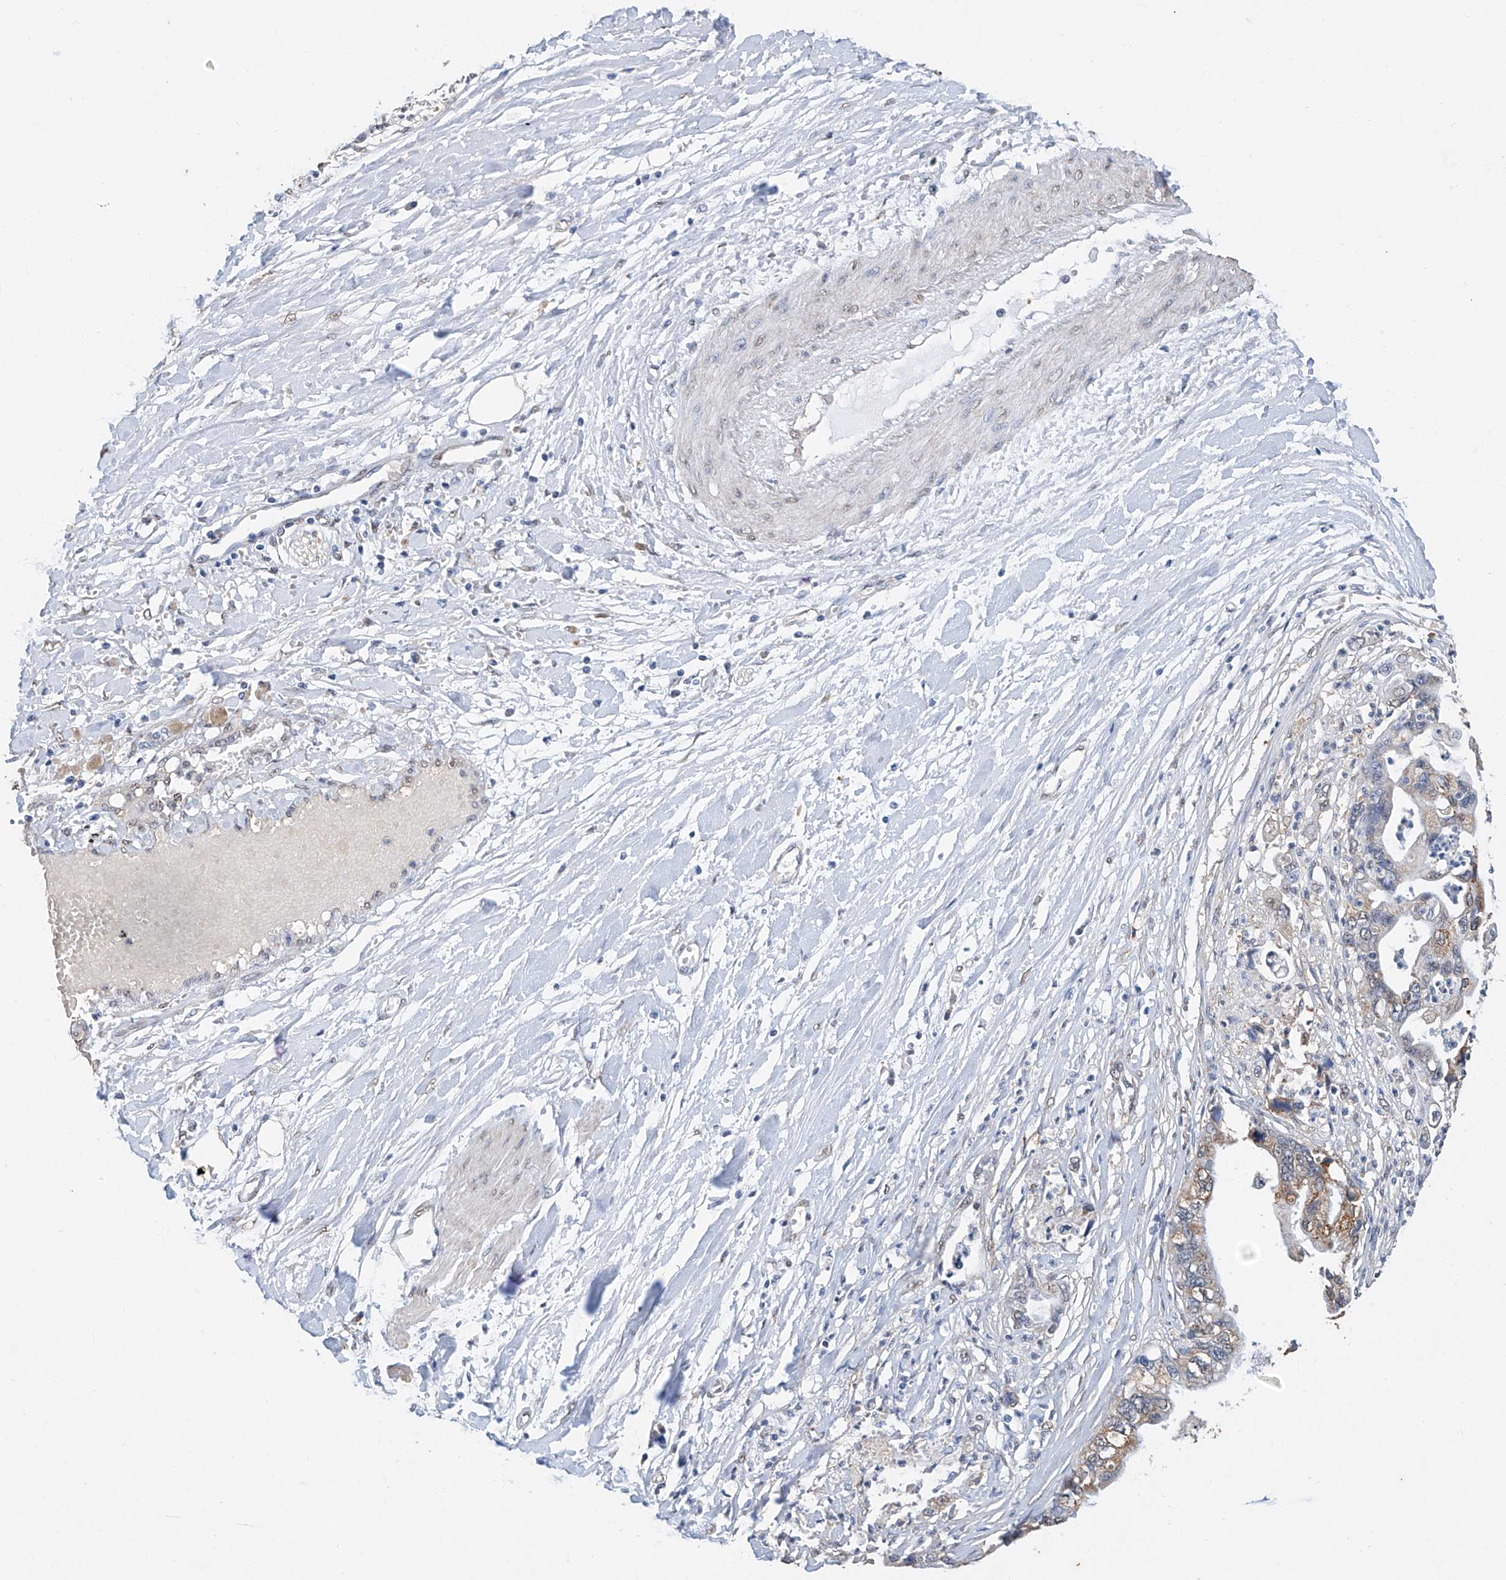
{"staining": {"intensity": "weak", "quantity": "<25%", "location": "cytoplasmic/membranous"}, "tissue": "pancreatic cancer", "cell_type": "Tumor cells", "image_type": "cancer", "snomed": [{"axis": "morphology", "description": "Adenocarcinoma, NOS"}, {"axis": "topography", "description": "Pancreas"}], "caption": "This is a photomicrograph of immunohistochemistry (IHC) staining of pancreatic cancer (adenocarcinoma), which shows no positivity in tumor cells.", "gene": "CERS4", "patient": {"sex": "male", "age": 56}}